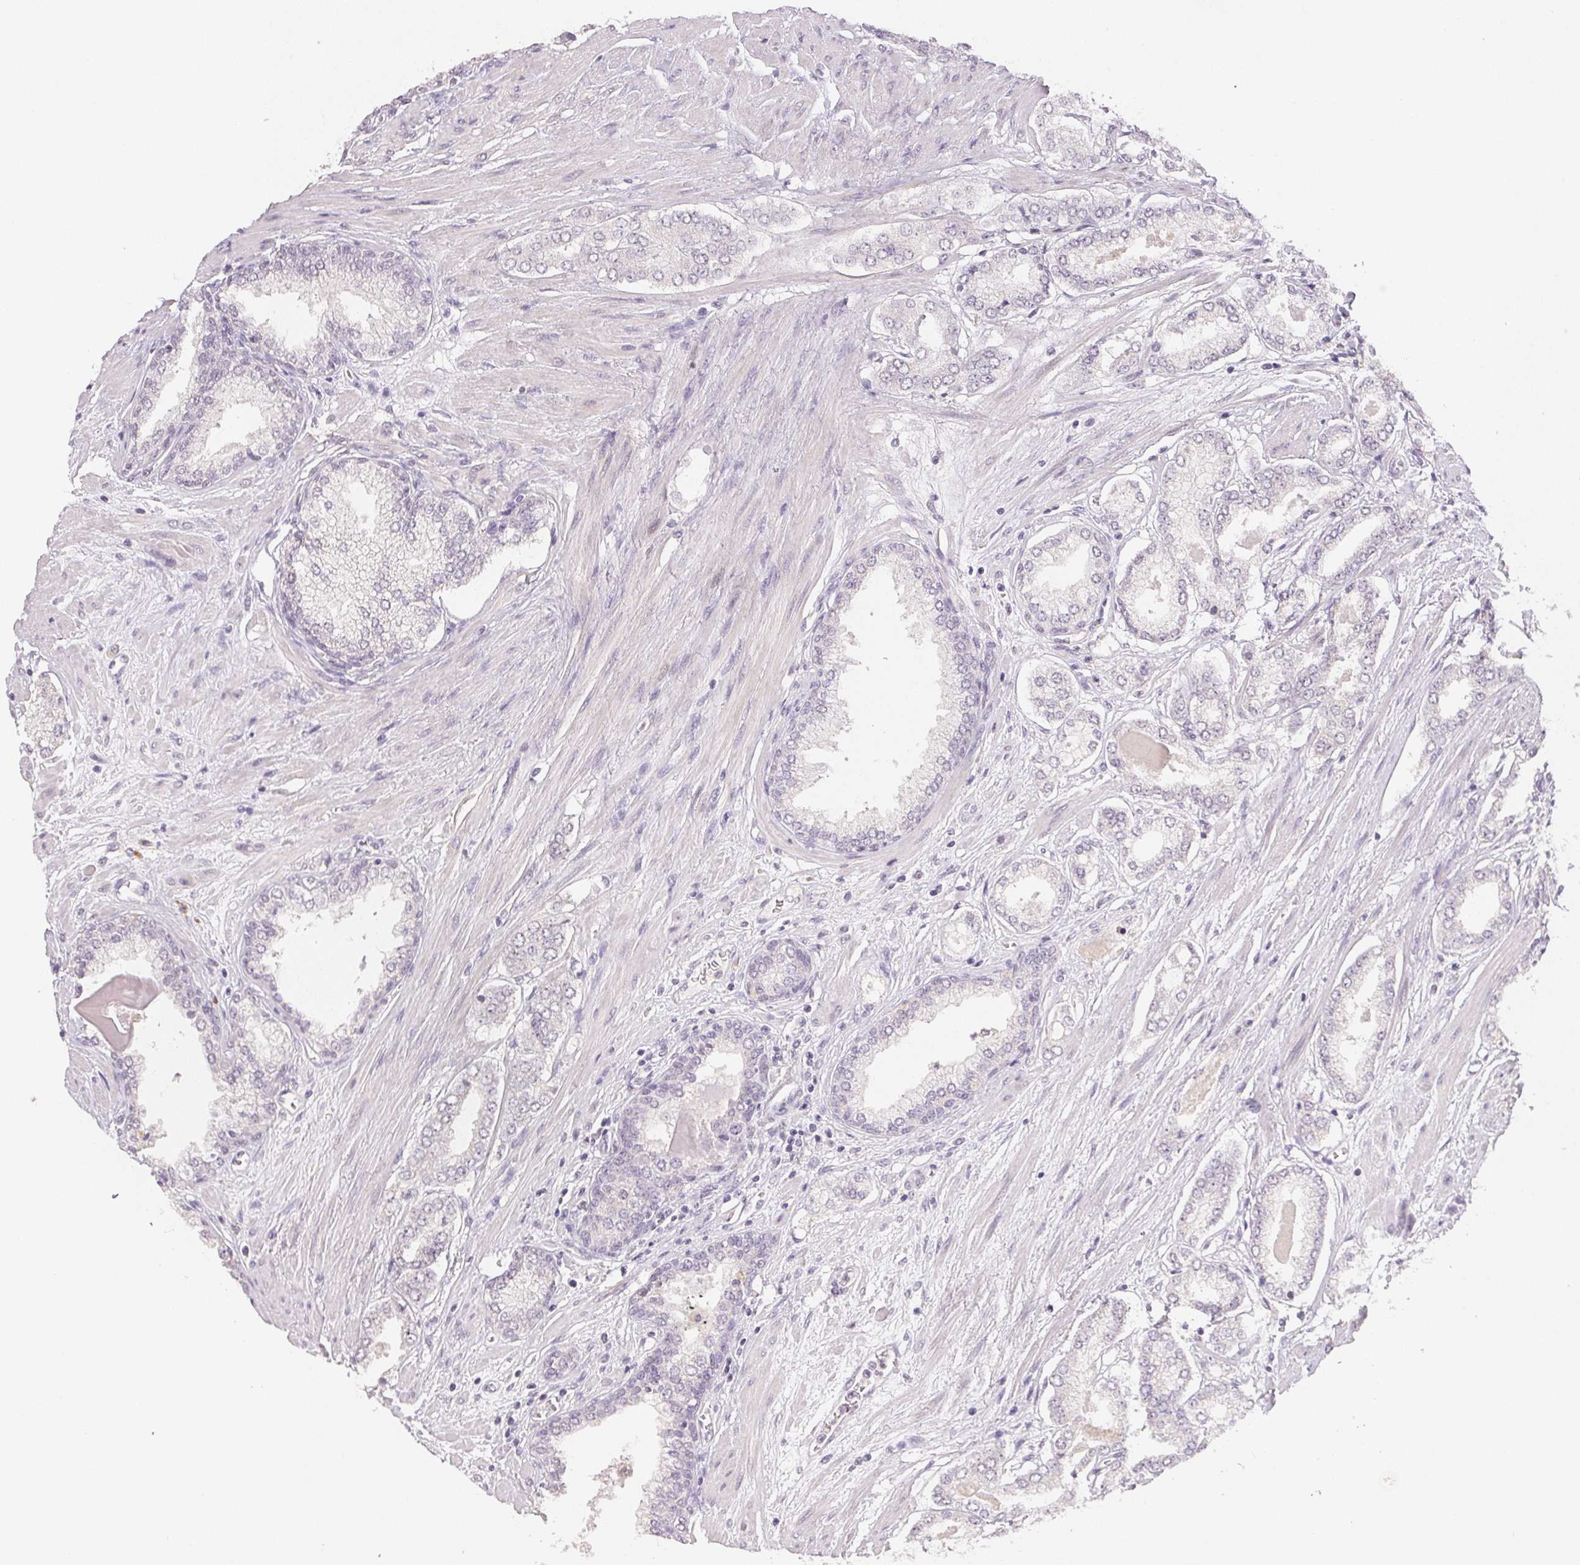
{"staining": {"intensity": "negative", "quantity": "none", "location": "none"}, "tissue": "prostate cancer", "cell_type": "Tumor cells", "image_type": "cancer", "snomed": [{"axis": "morphology", "description": "Adenocarcinoma, Low grade"}, {"axis": "topography", "description": "Prostate"}], "caption": "A micrograph of human prostate cancer is negative for staining in tumor cells. Nuclei are stained in blue.", "gene": "POLR3G", "patient": {"sex": "male", "age": 64}}